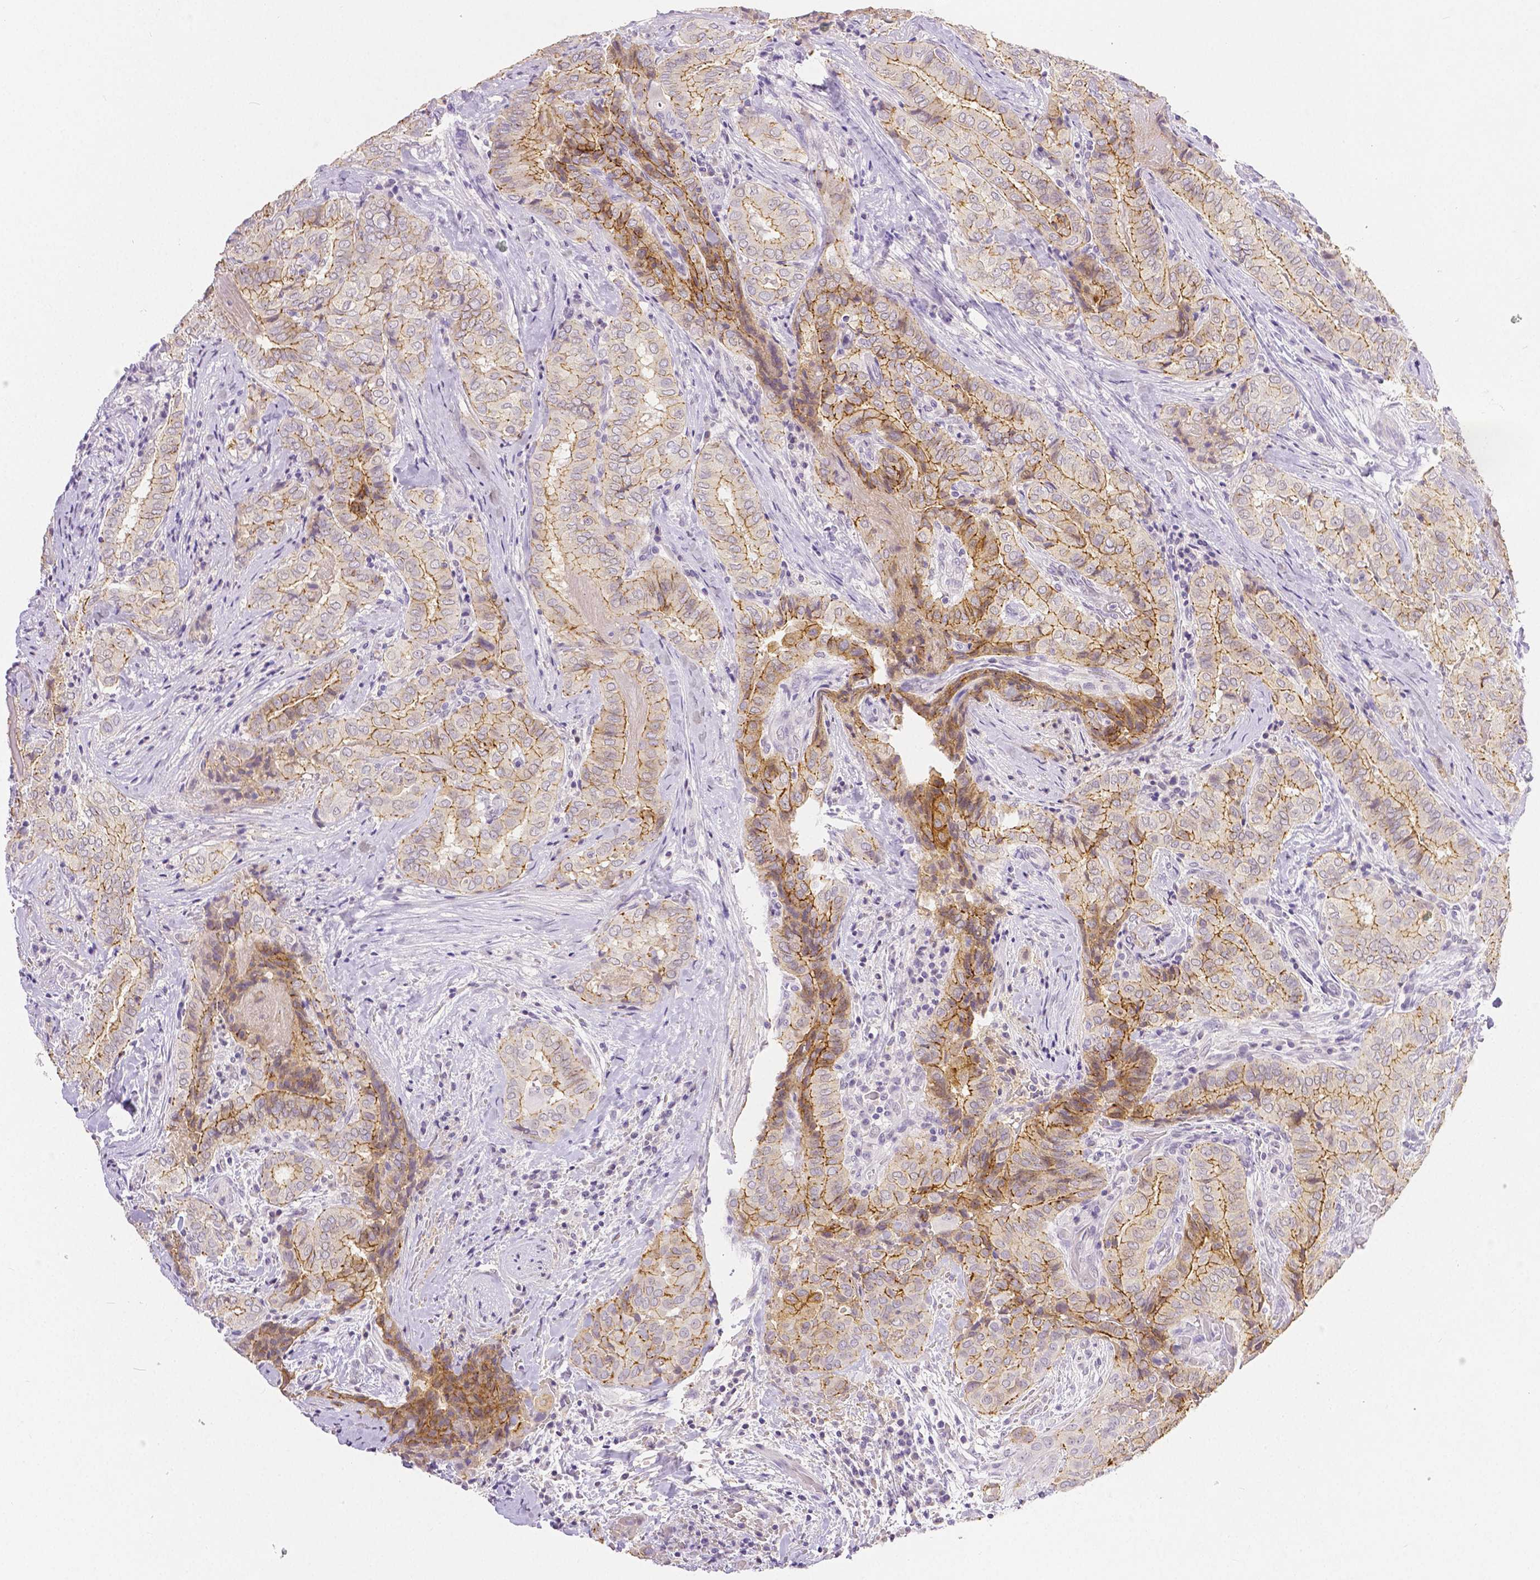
{"staining": {"intensity": "moderate", "quantity": ">75%", "location": "cytoplasmic/membranous"}, "tissue": "thyroid cancer", "cell_type": "Tumor cells", "image_type": "cancer", "snomed": [{"axis": "morphology", "description": "Papillary adenocarcinoma, NOS"}, {"axis": "topography", "description": "Thyroid gland"}], "caption": "Thyroid cancer (papillary adenocarcinoma) was stained to show a protein in brown. There is medium levels of moderate cytoplasmic/membranous staining in about >75% of tumor cells.", "gene": "OCLN", "patient": {"sex": "female", "age": 61}}